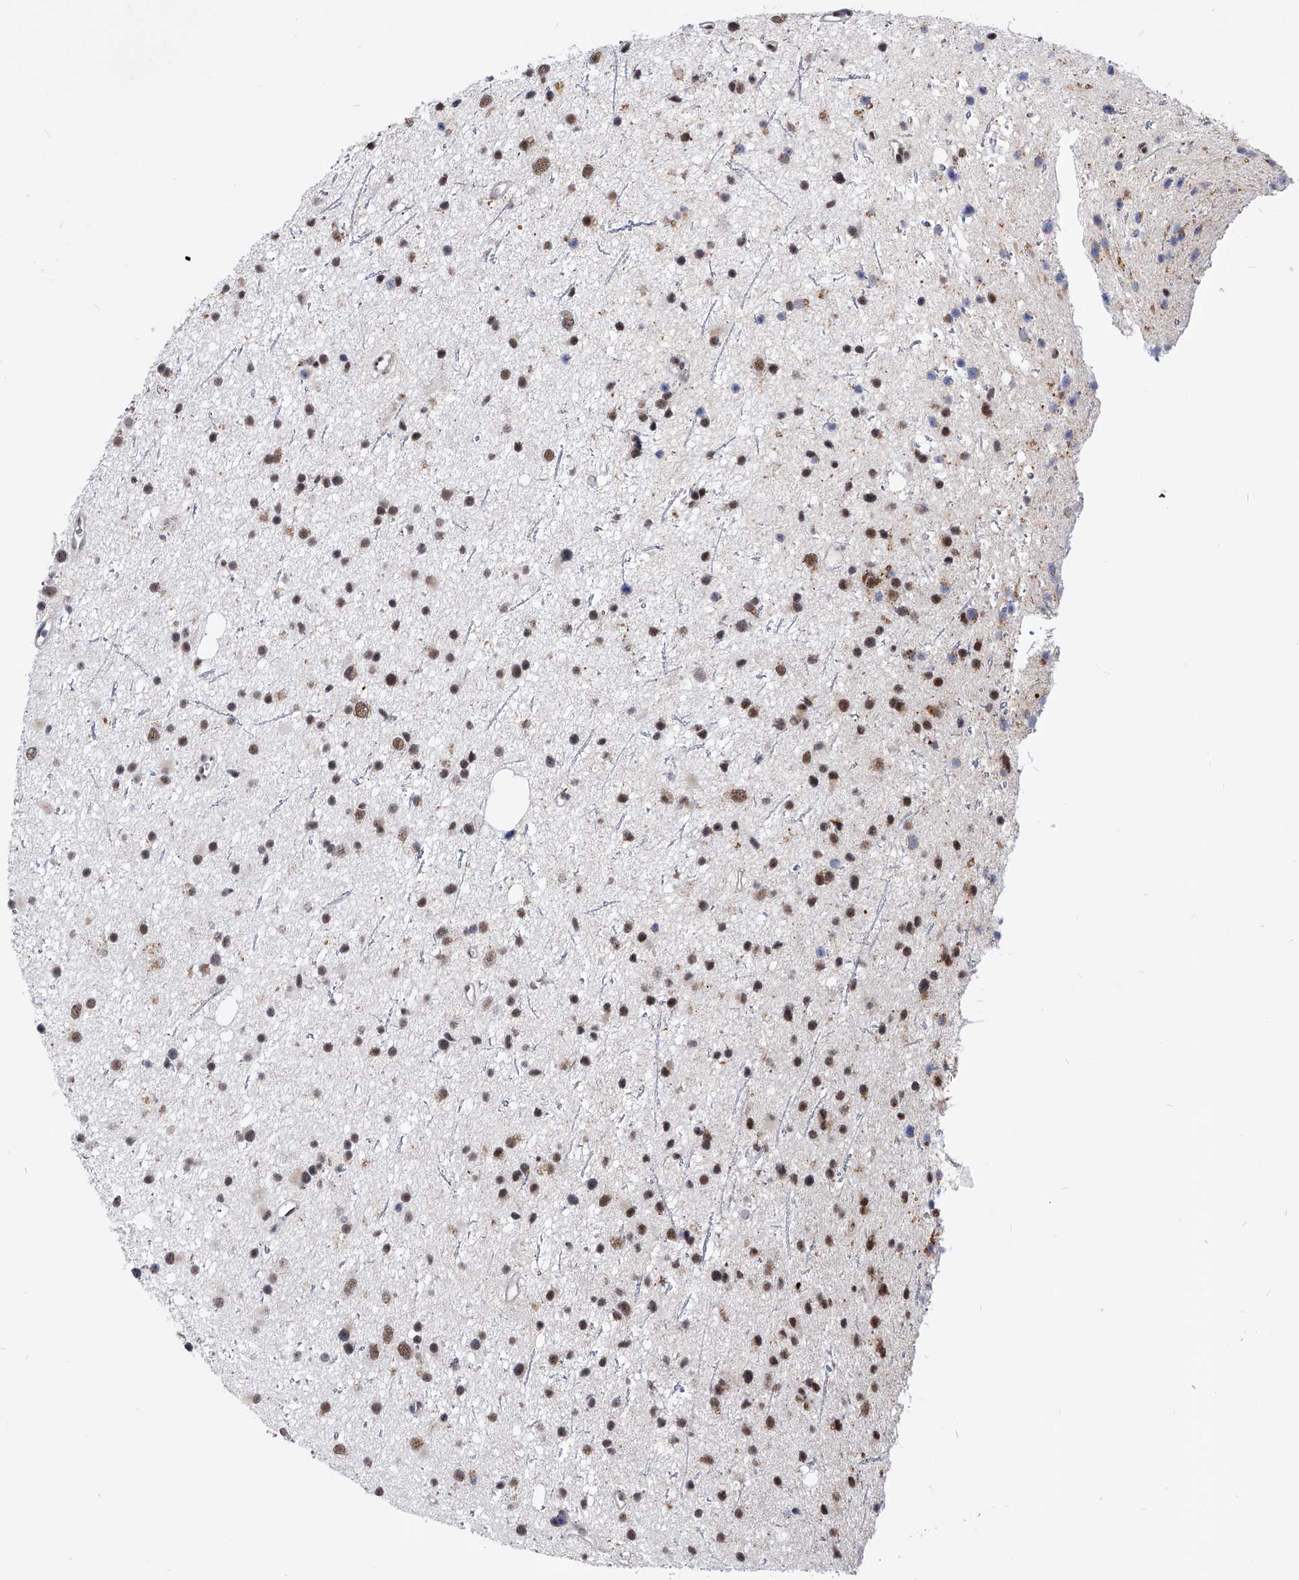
{"staining": {"intensity": "moderate", "quantity": "25%-75%", "location": "nuclear"}, "tissue": "glioma", "cell_type": "Tumor cells", "image_type": "cancer", "snomed": [{"axis": "morphology", "description": "Glioma, malignant, Low grade"}, {"axis": "topography", "description": "Cerebral cortex"}], "caption": "This image exhibits malignant glioma (low-grade) stained with IHC to label a protein in brown. The nuclear of tumor cells show moderate positivity for the protein. Nuclei are counter-stained blue.", "gene": "ZNF529", "patient": {"sex": "female", "age": 39}}